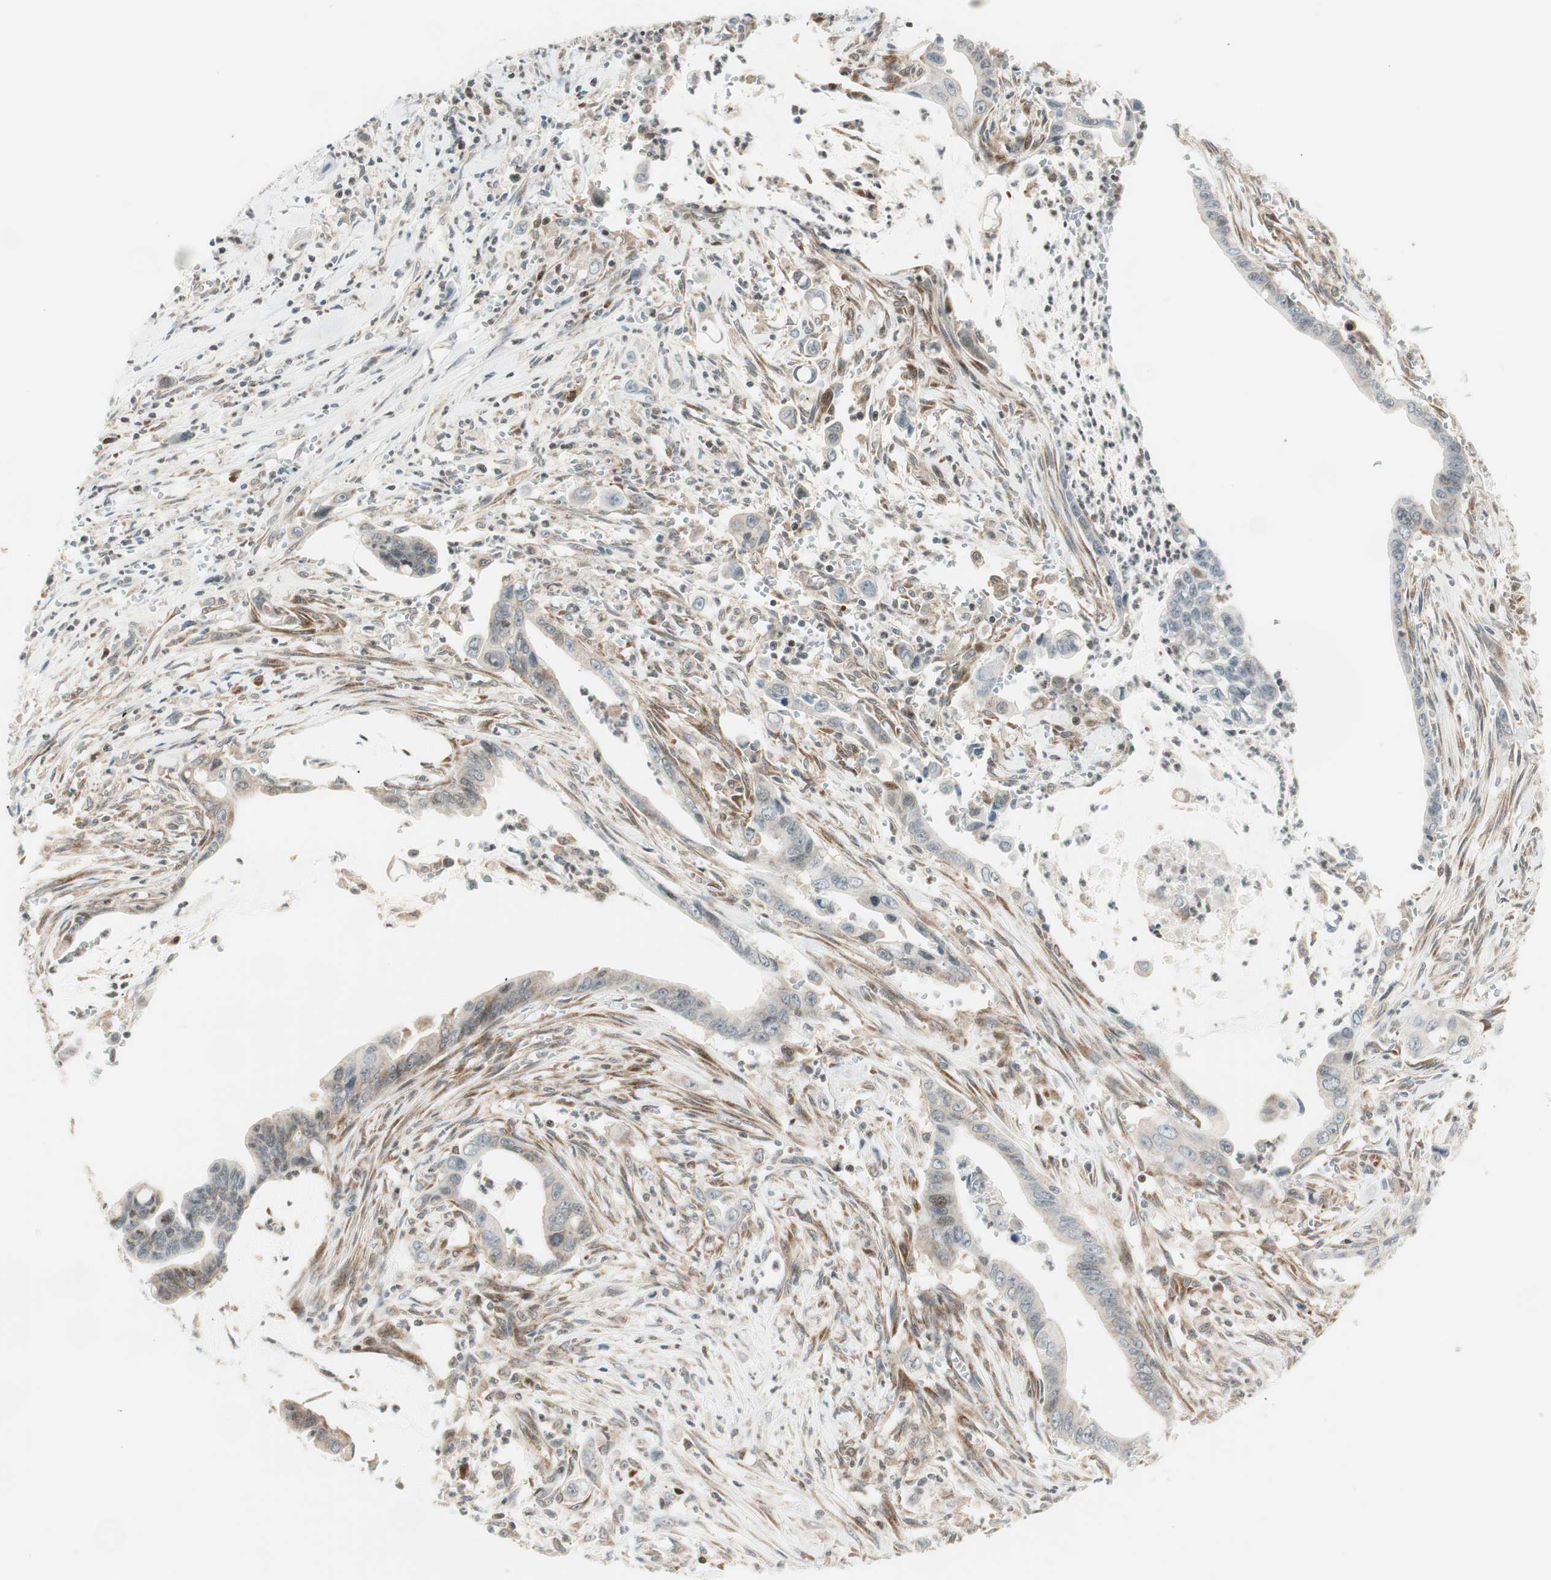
{"staining": {"intensity": "weak", "quantity": "<25%", "location": "cytoplasmic/membranous"}, "tissue": "pancreatic cancer", "cell_type": "Tumor cells", "image_type": "cancer", "snomed": [{"axis": "morphology", "description": "Adenocarcinoma, NOS"}, {"axis": "topography", "description": "Pancreas"}], "caption": "DAB immunohistochemical staining of adenocarcinoma (pancreatic) reveals no significant positivity in tumor cells. Brightfield microscopy of immunohistochemistry stained with DAB (brown) and hematoxylin (blue), captured at high magnification.", "gene": "TPT1", "patient": {"sex": "male", "age": 59}}